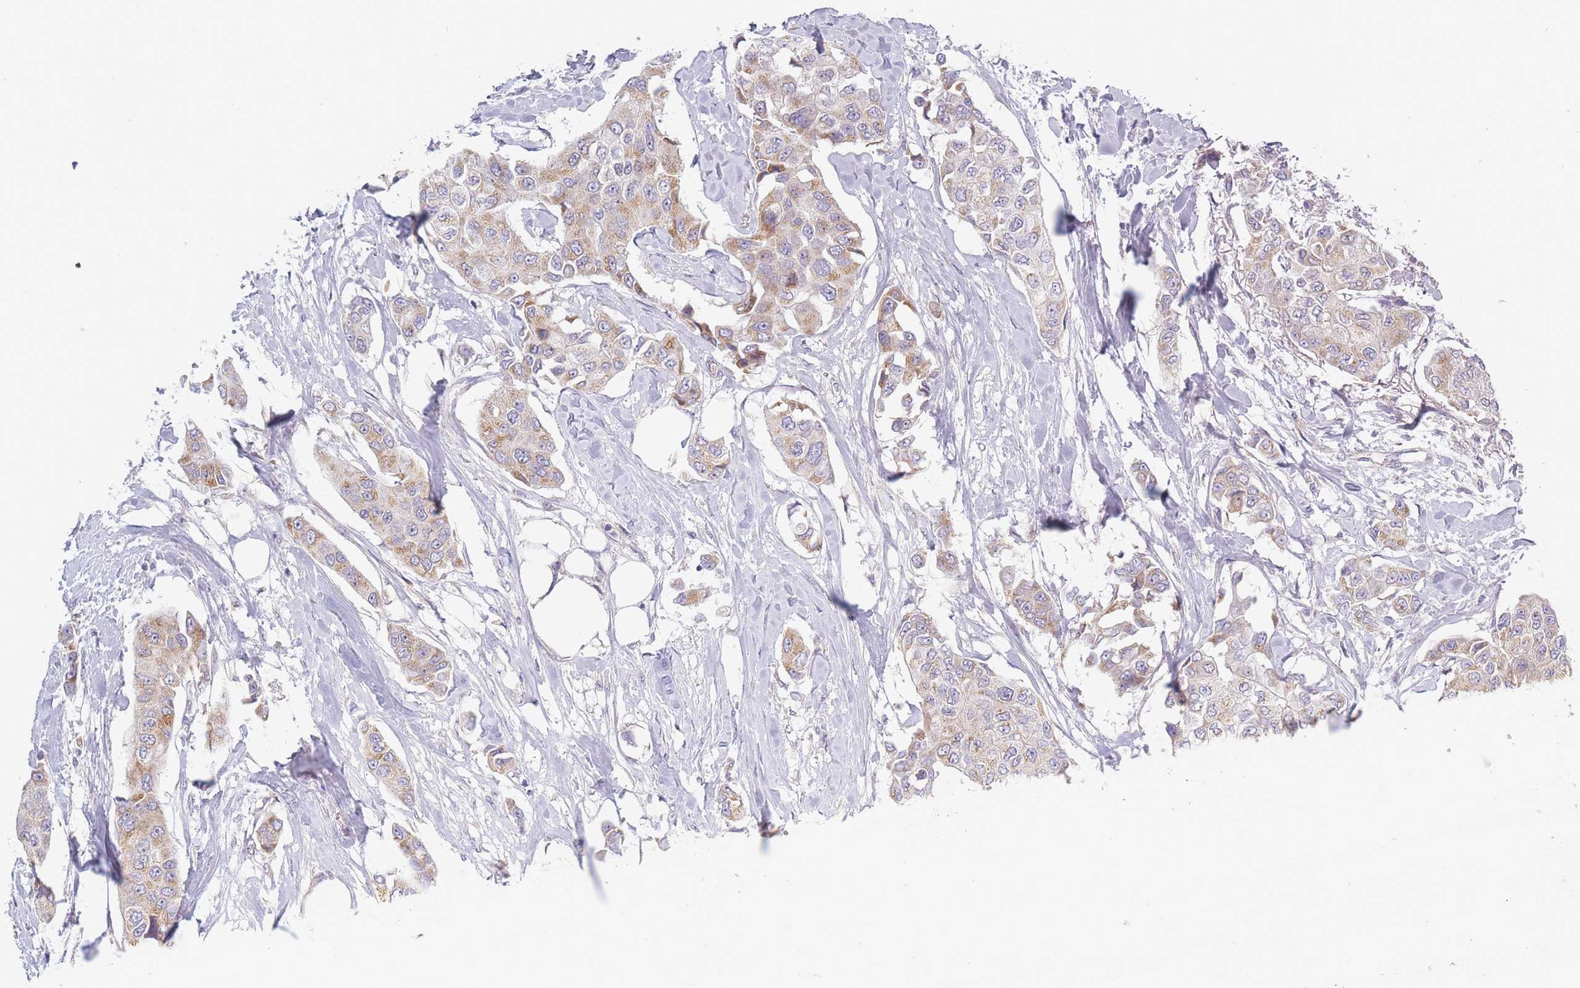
{"staining": {"intensity": "moderate", "quantity": "<25%", "location": "cytoplasmic/membranous"}, "tissue": "breast cancer", "cell_type": "Tumor cells", "image_type": "cancer", "snomed": [{"axis": "morphology", "description": "Duct carcinoma"}, {"axis": "topography", "description": "Breast"}], "caption": "Breast intraductal carcinoma stained with a protein marker shows moderate staining in tumor cells.", "gene": "FAM227B", "patient": {"sex": "female", "age": 80}}